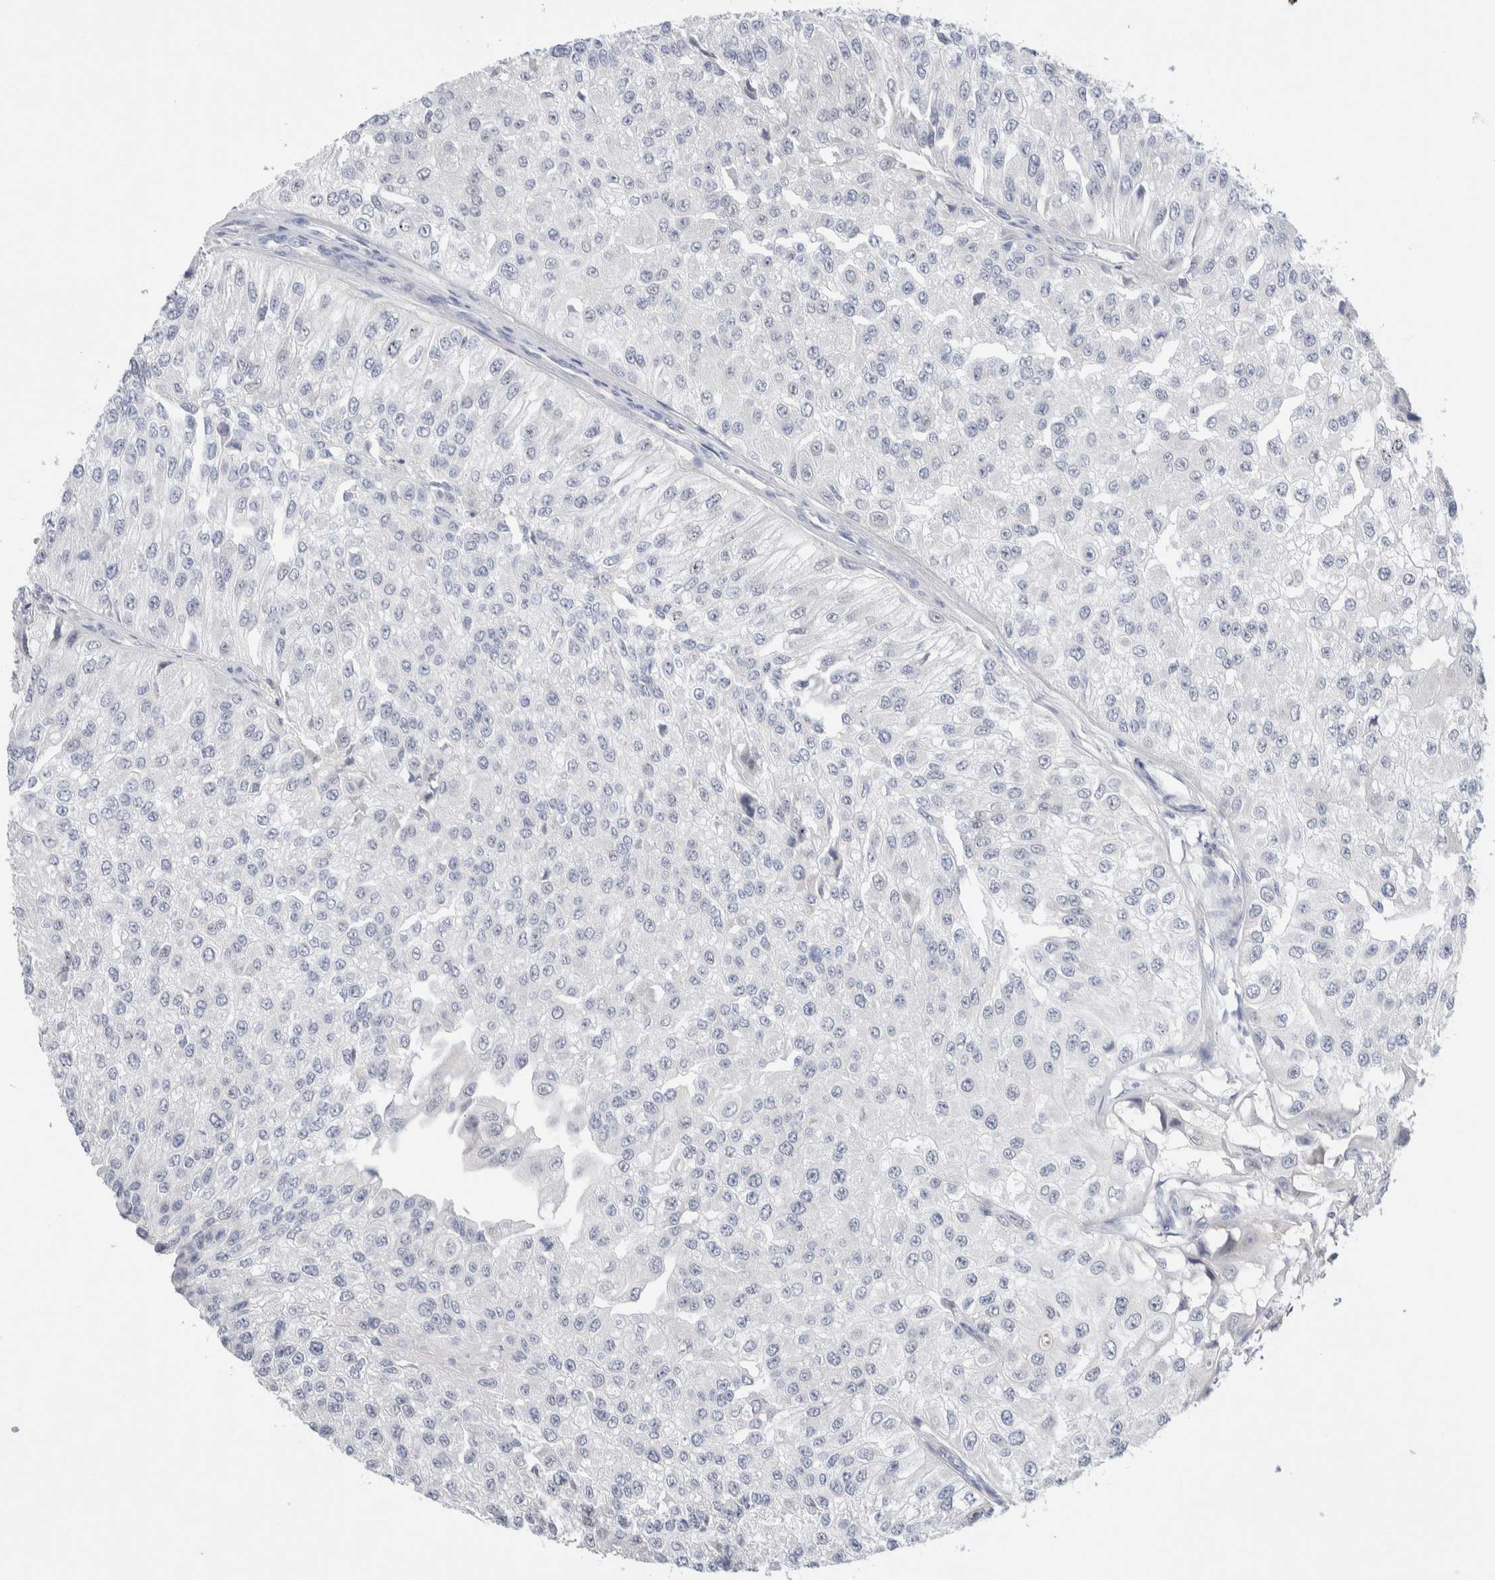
{"staining": {"intensity": "negative", "quantity": "none", "location": "none"}, "tissue": "urothelial cancer", "cell_type": "Tumor cells", "image_type": "cancer", "snomed": [{"axis": "morphology", "description": "Urothelial carcinoma, High grade"}, {"axis": "topography", "description": "Kidney"}, {"axis": "topography", "description": "Urinary bladder"}], "caption": "DAB immunohistochemical staining of human urothelial cancer shows no significant expression in tumor cells.", "gene": "DNAJB6", "patient": {"sex": "male", "age": 77}}